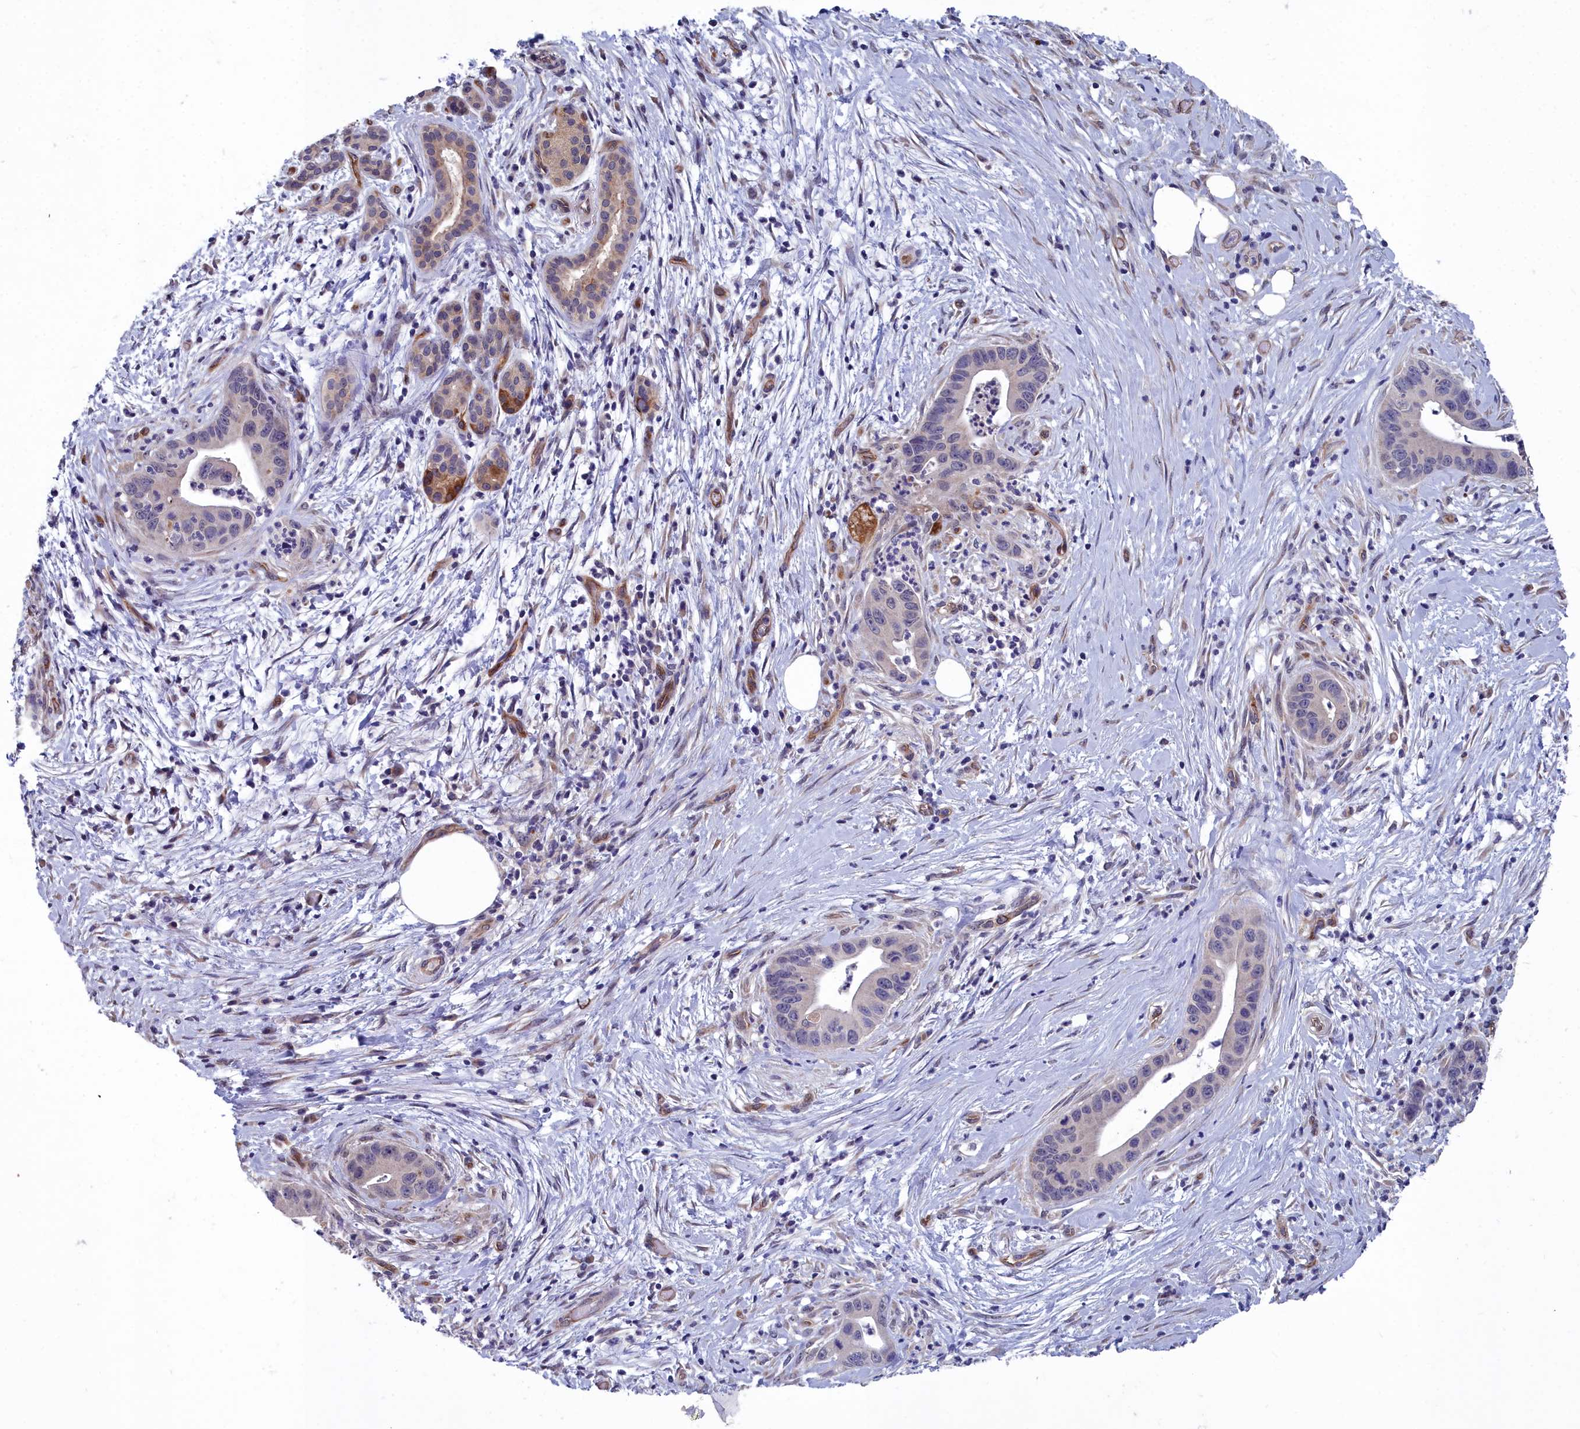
{"staining": {"intensity": "negative", "quantity": "none", "location": "none"}, "tissue": "pancreatic cancer", "cell_type": "Tumor cells", "image_type": "cancer", "snomed": [{"axis": "morphology", "description": "Adenocarcinoma, NOS"}, {"axis": "topography", "description": "Pancreas"}], "caption": "This is an immunohistochemistry (IHC) histopathology image of human pancreatic cancer. There is no expression in tumor cells.", "gene": "RDX", "patient": {"sex": "male", "age": 73}}